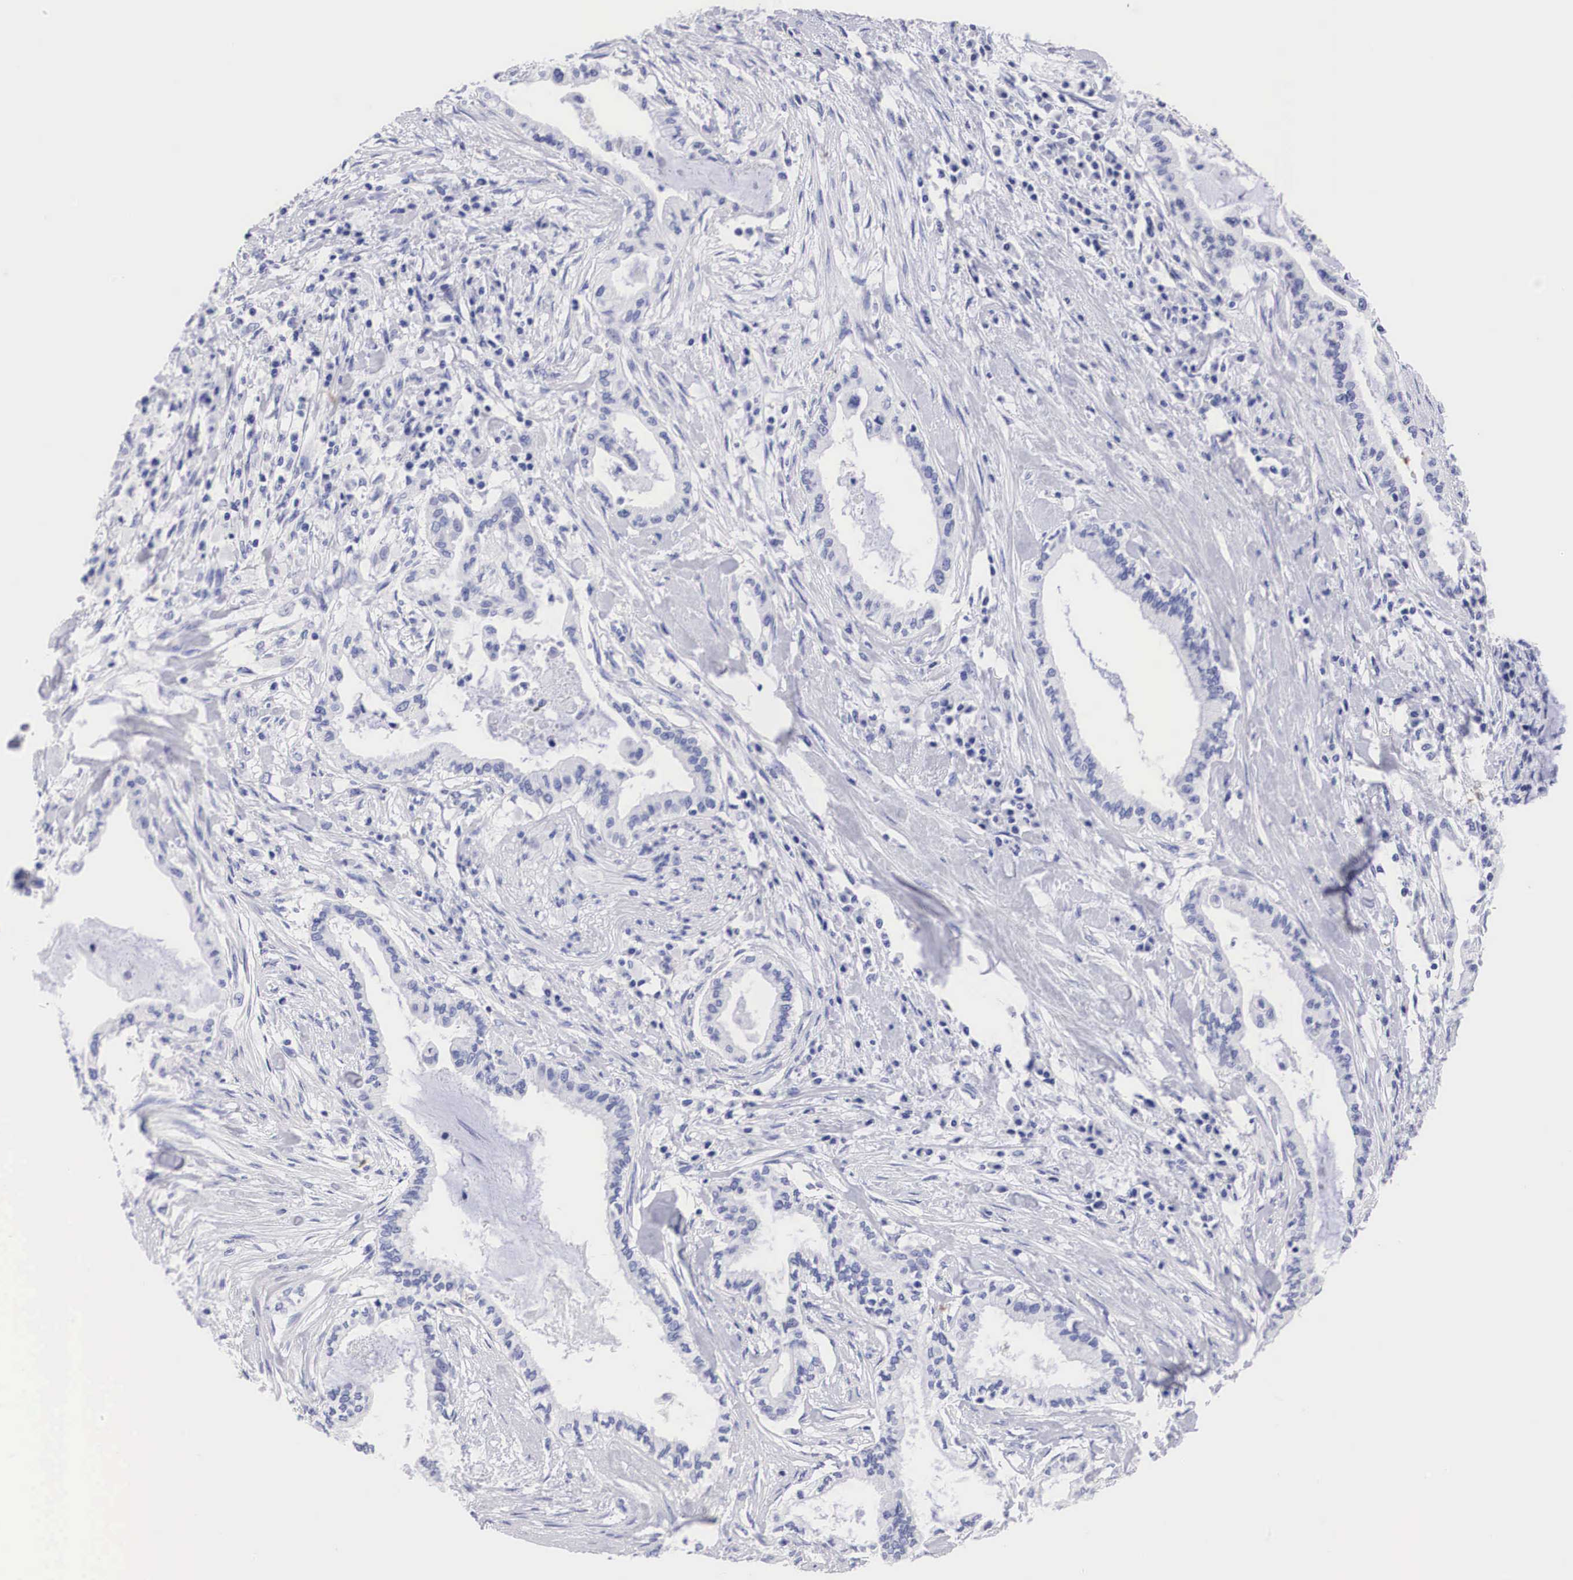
{"staining": {"intensity": "negative", "quantity": "none", "location": "none"}, "tissue": "pancreatic cancer", "cell_type": "Tumor cells", "image_type": "cancer", "snomed": [{"axis": "morphology", "description": "Adenocarcinoma, NOS"}, {"axis": "topography", "description": "Pancreas"}], "caption": "An image of human adenocarcinoma (pancreatic) is negative for staining in tumor cells.", "gene": "TYR", "patient": {"sex": "female", "age": 64}}